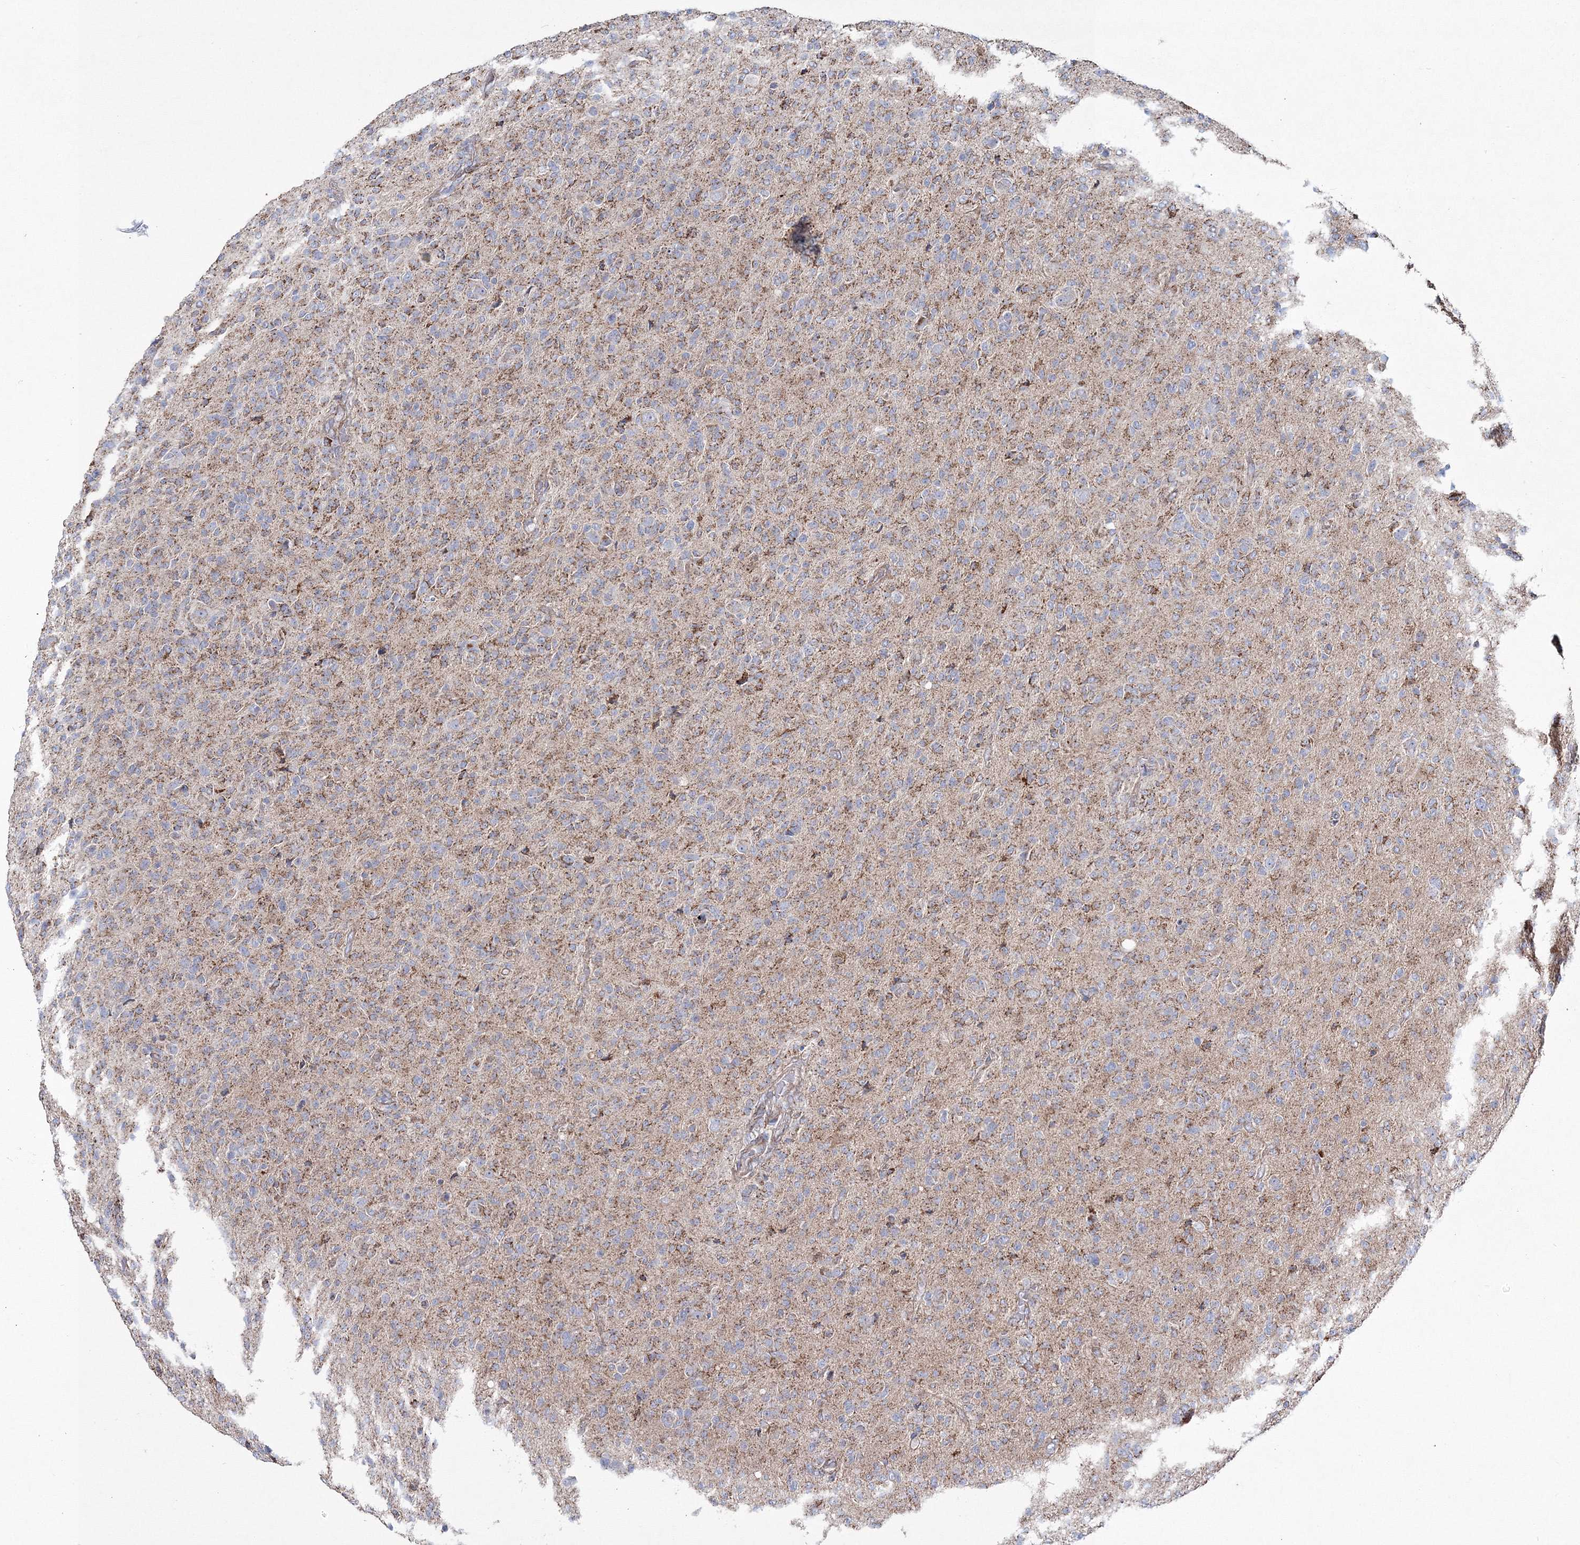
{"staining": {"intensity": "weak", "quantity": "<25%", "location": "cytoplasmic/membranous"}, "tissue": "glioma", "cell_type": "Tumor cells", "image_type": "cancer", "snomed": [{"axis": "morphology", "description": "Glioma, malignant, High grade"}, {"axis": "topography", "description": "Brain"}], "caption": "High power microscopy image of an immunohistochemistry (IHC) image of glioma, revealing no significant positivity in tumor cells. The staining was performed using DAB to visualize the protein expression in brown, while the nuclei were stained in blue with hematoxylin (Magnification: 20x).", "gene": "HIBCH", "patient": {"sex": "female", "age": 57}}